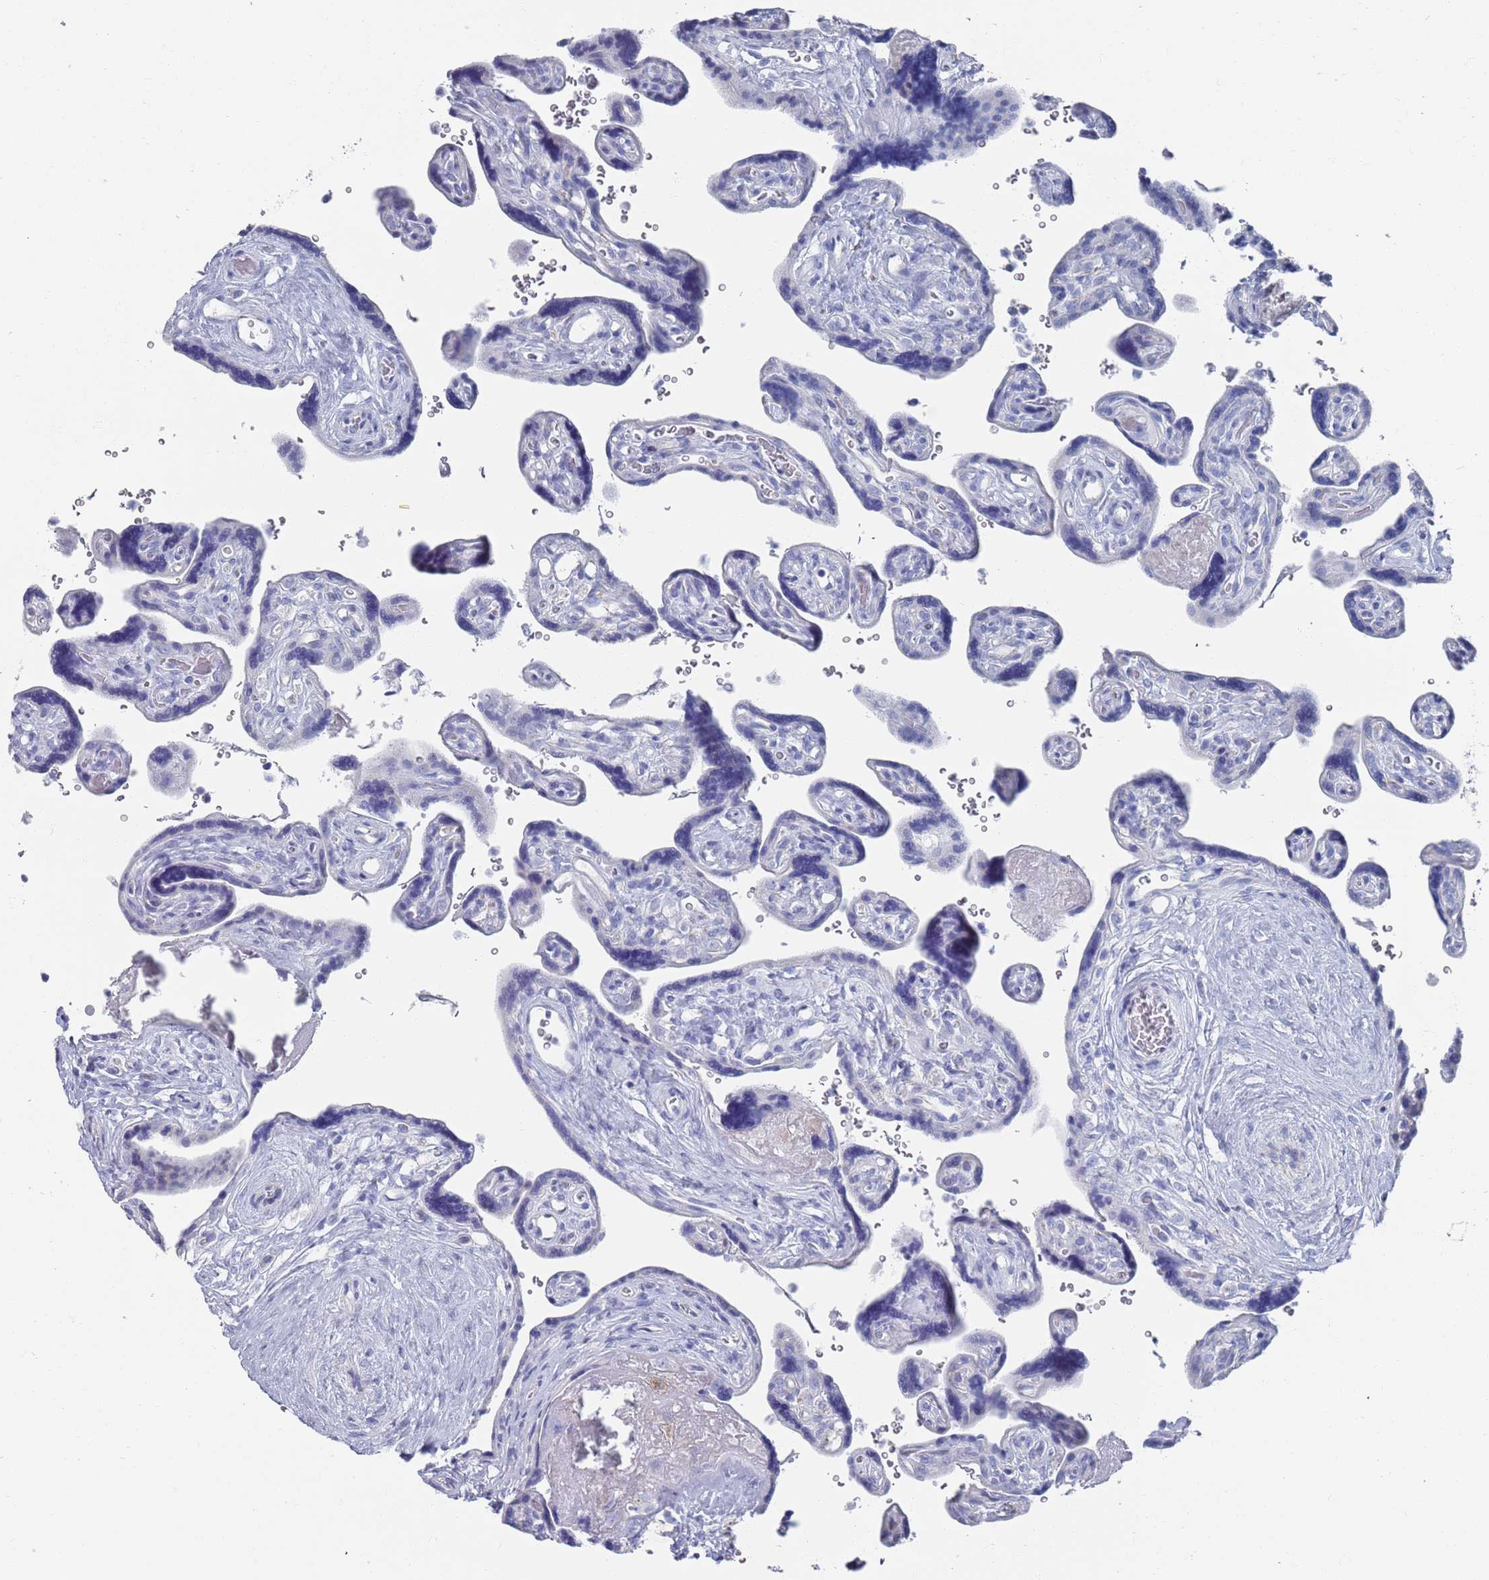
{"staining": {"intensity": "negative", "quantity": "none", "location": "none"}, "tissue": "placenta", "cell_type": "Trophoblastic cells", "image_type": "normal", "snomed": [{"axis": "morphology", "description": "Normal tissue, NOS"}, {"axis": "topography", "description": "Placenta"}], "caption": "The histopathology image reveals no staining of trophoblastic cells in normal placenta. (DAB immunohistochemistry, high magnification).", "gene": "MAT1A", "patient": {"sex": "female", "age": 39}}